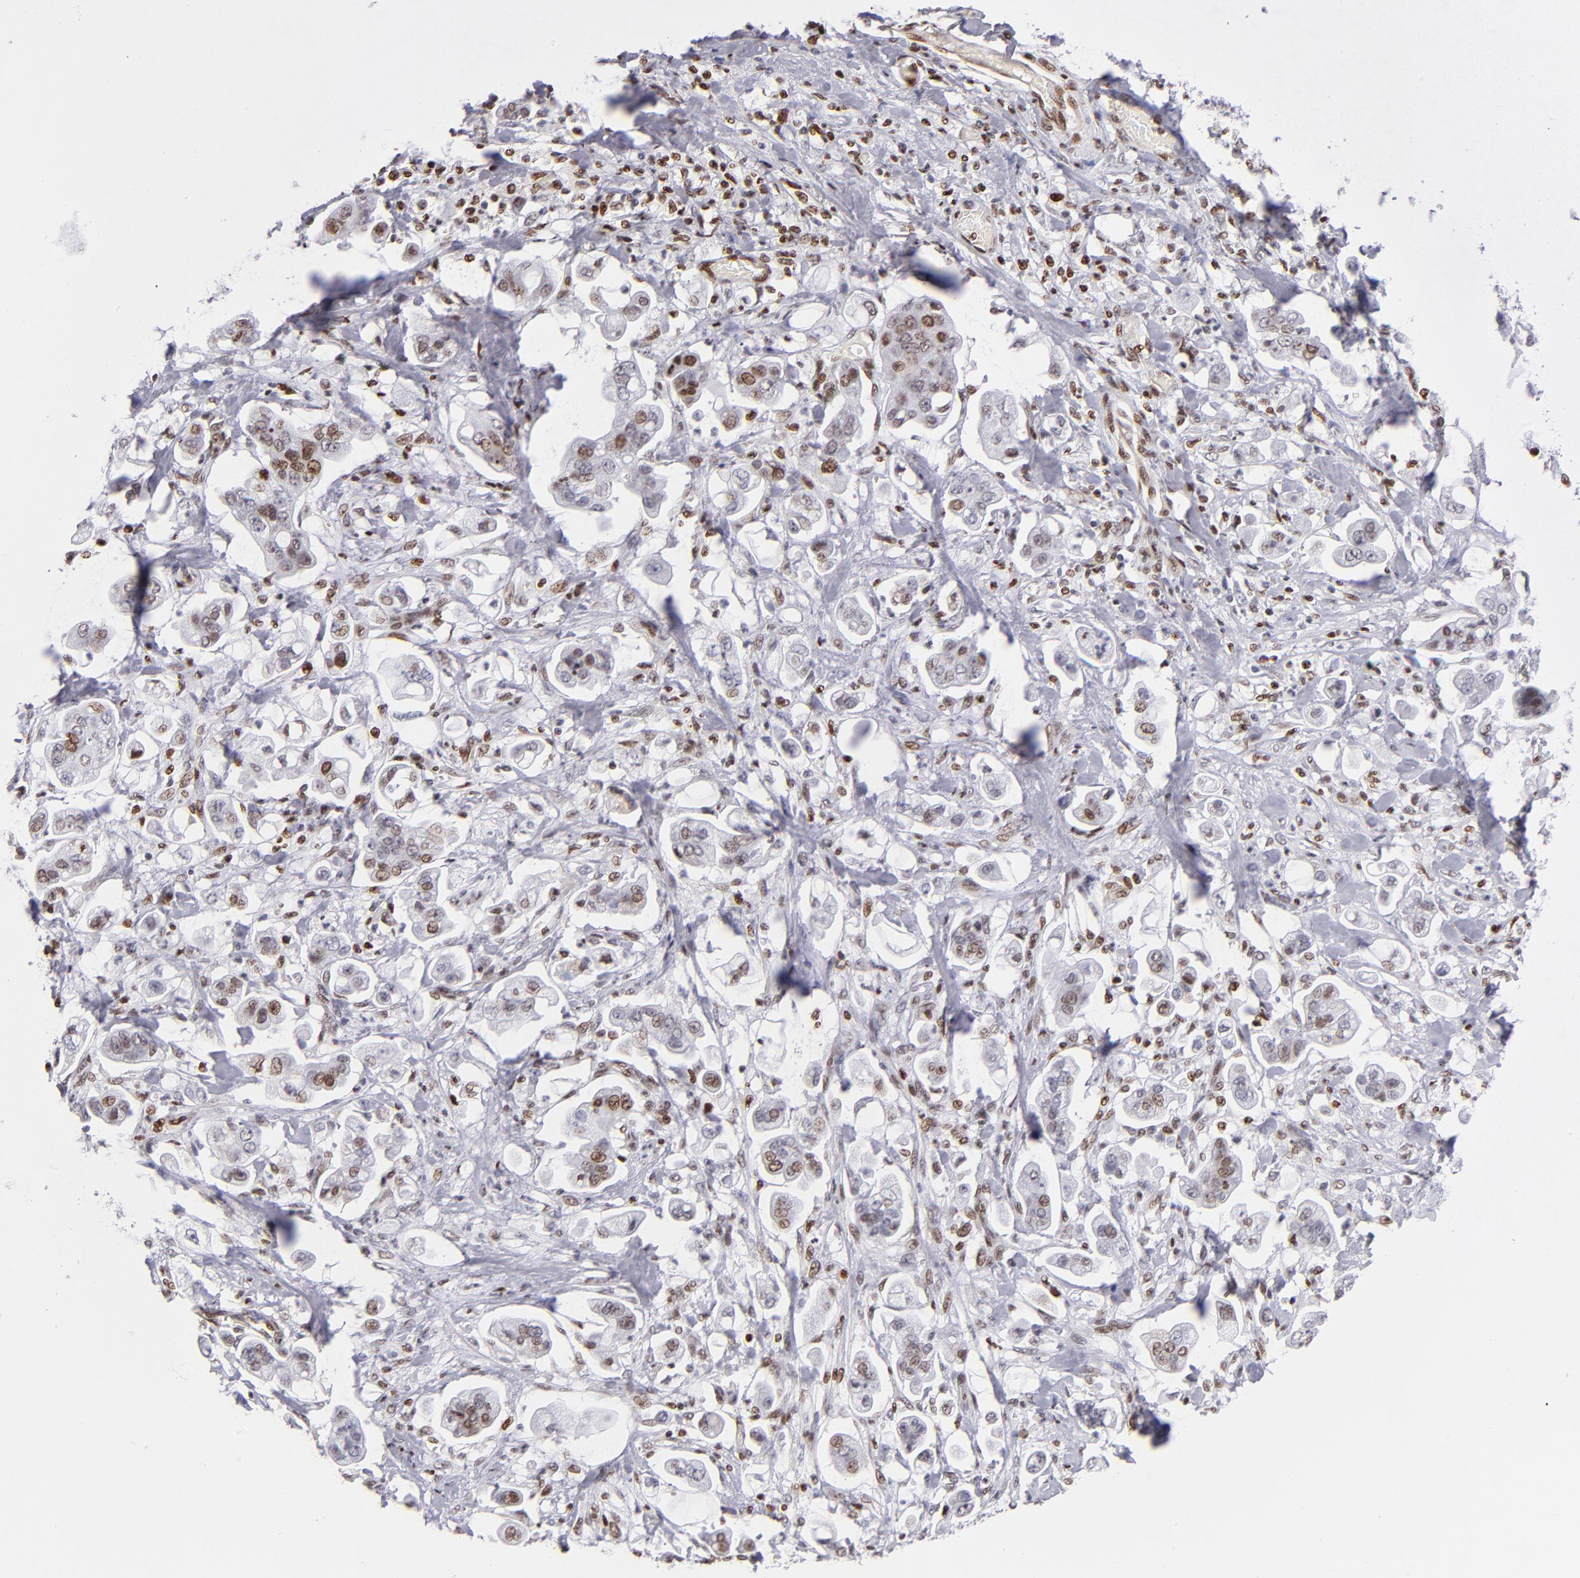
{"staining": {"intensity": "moderate", "quantity": "25%-75%", "location": "nuclear"}, "tissue": "stomach cancer", "cell_type": "Tumor cells", "image_type": "cancer", "snomed": [{"axis": "morphology", "description": "Adenocarcinoma, NOS"}, {"axis": "topography", "description": "Stomach"}], "caption": "Stomach cancer (adenocarcinoma) stained with a protein marker exhibits moderate staining in tumor cells.", "gene": "POLA1", "patient": {"sex": "male", "age": 62}}